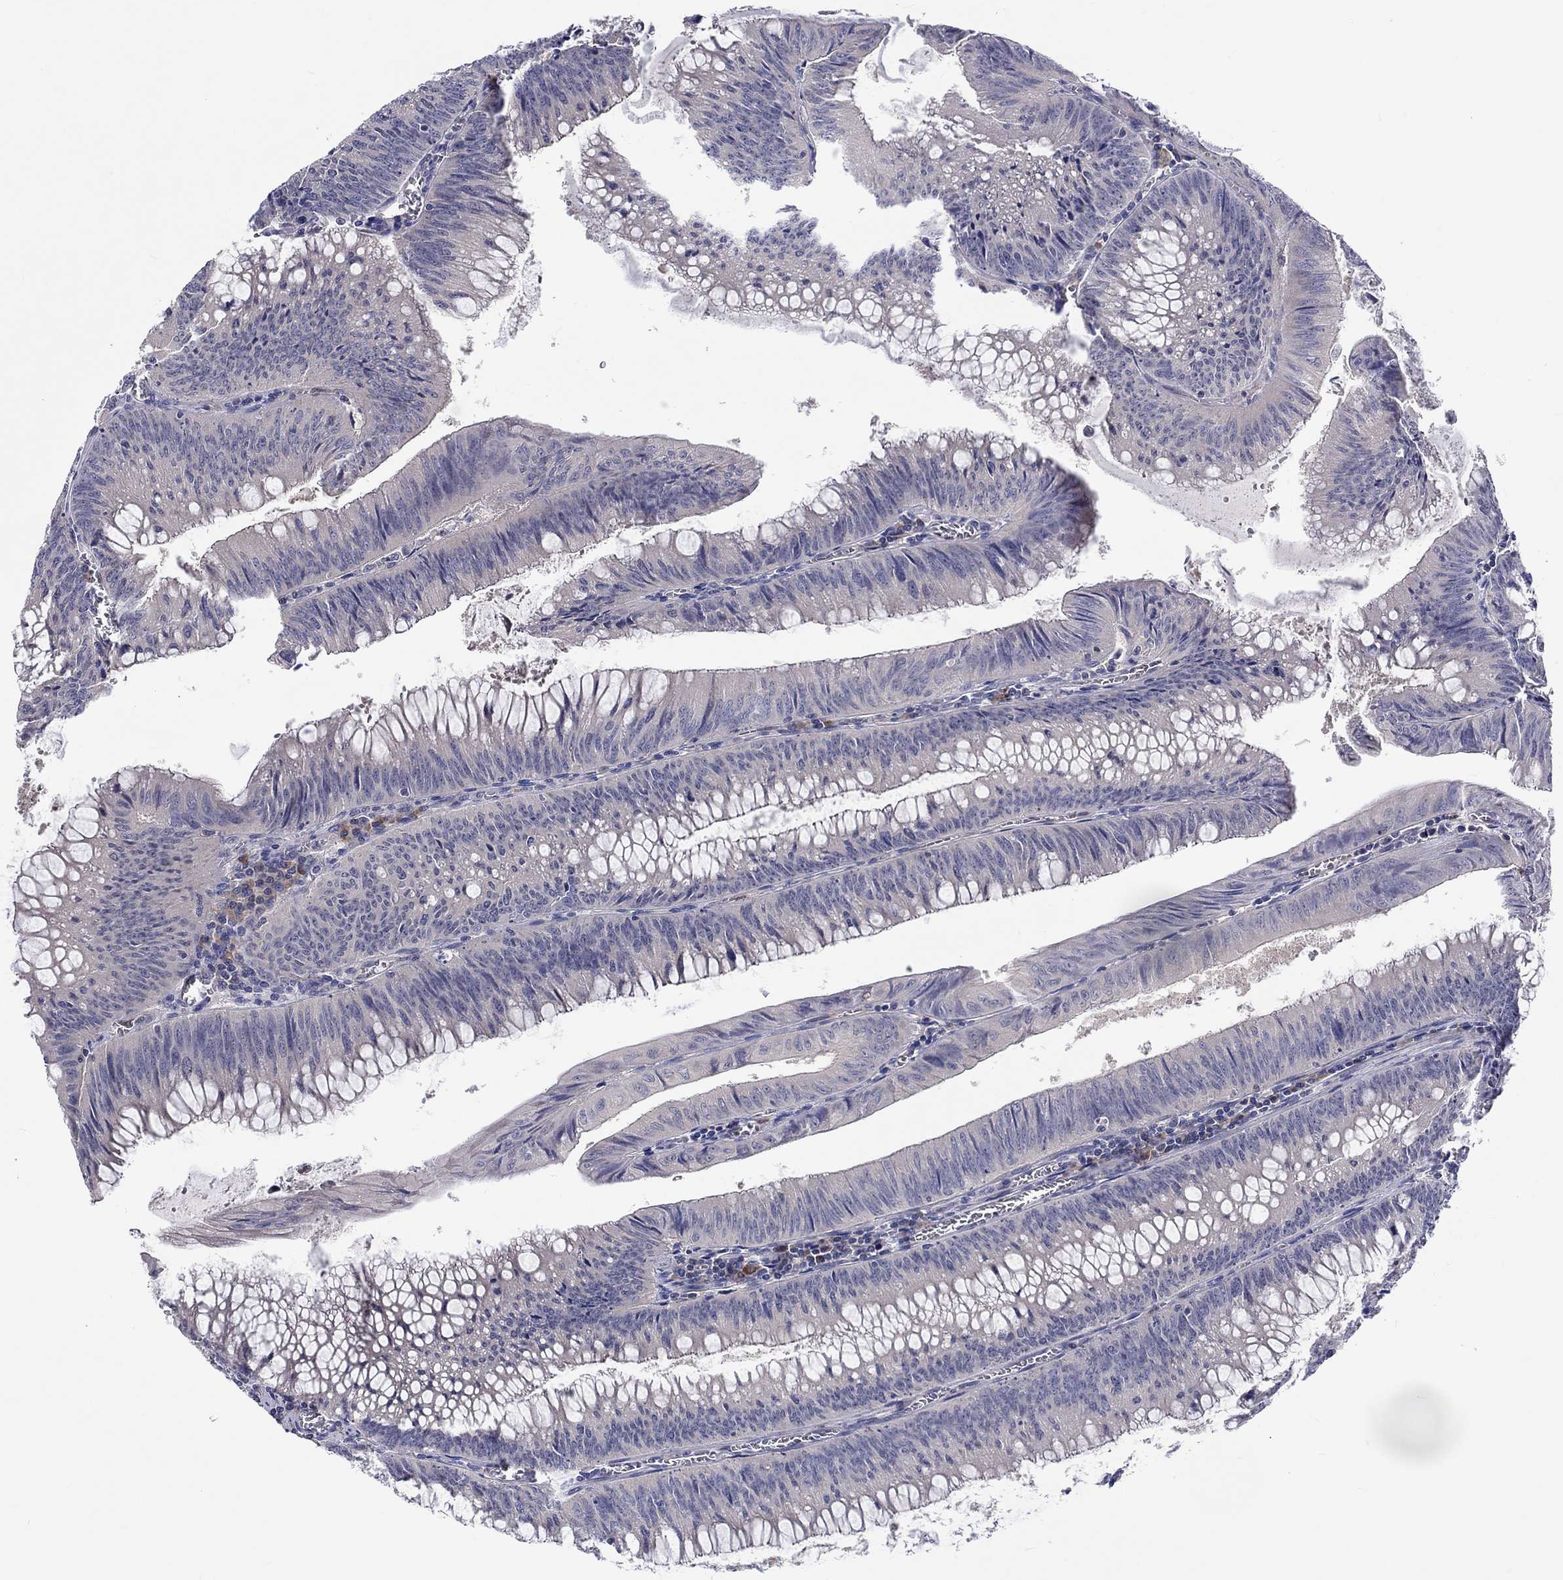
{"staining": {"intensity": "negative", "quantity": "none", "location": "none"}, "tissue": "colorectal cancer", "cell_type": "Tumor cells", "image_type": "cancer", "snomed": [{"axis": "morphology", "description": "Adenocarcinoma, NOS"}, {"axis": "topography", "description": "Rectum"}], "caption": "Colorectal cancer (adenocarcinoma) was stained to show a protein in brown. There is no significant expression in tumor cells.", "gene": "ABCG4", "patient": {"sex": "female", "age": 72}}